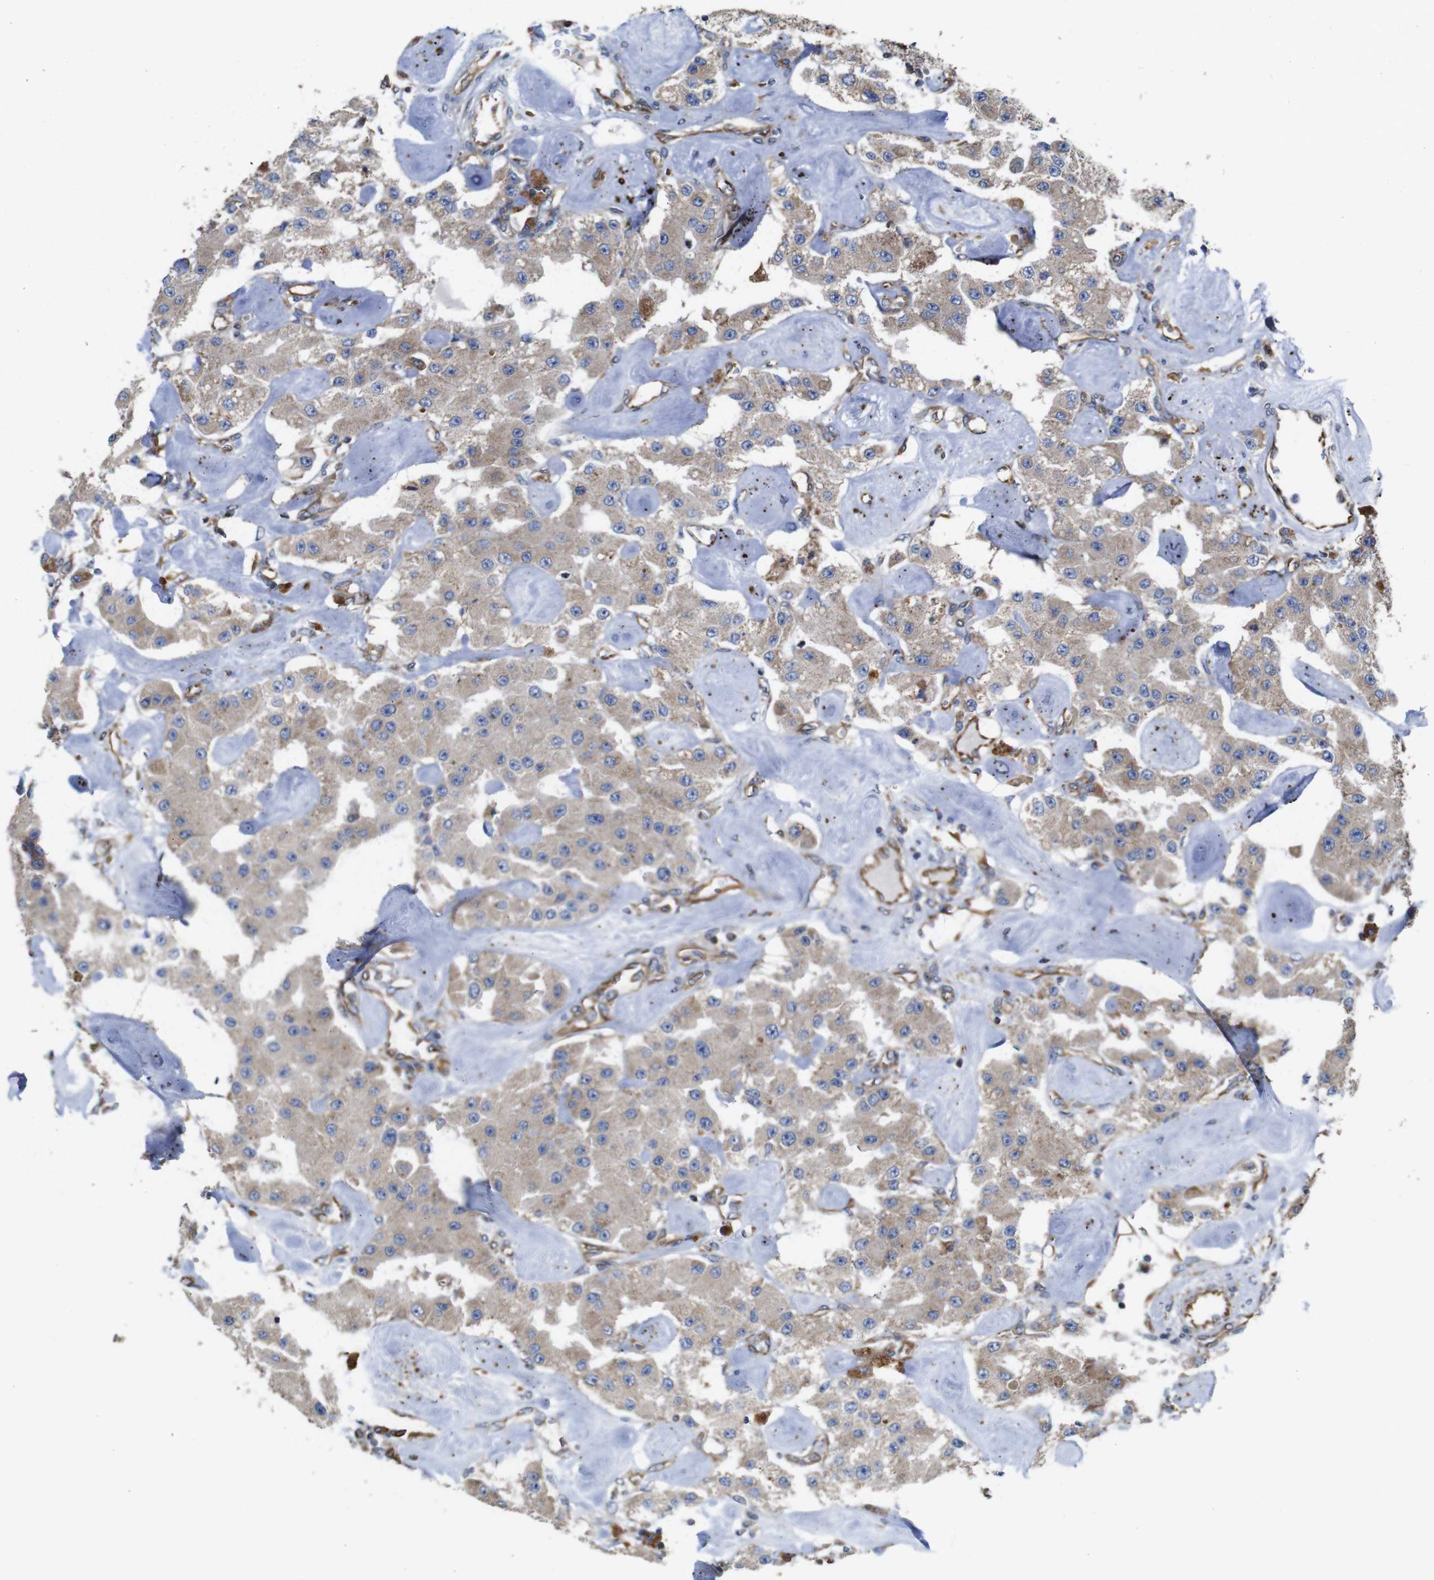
{"staining": {"intensity": "weak", "quantity": ">75%", "location": "cytoplasmic/membranous"}, "tissue": "carcinoid", "cell_type": "Tumor cells", "image_type": "cancer", "snomed": [{"axis": "morphology", "description": "Carcinoid, malignant, NOS"}, {"axis": "topography", "description": "Pancreas"}], "caption": "Protein expression analysis of carcinoid (malignant) exhibits weak cytoplasmic/membranous expression in approximately >75% of tumor cells.", "gene": "POMK", "patient": {"sex": "male", "age": 41}}